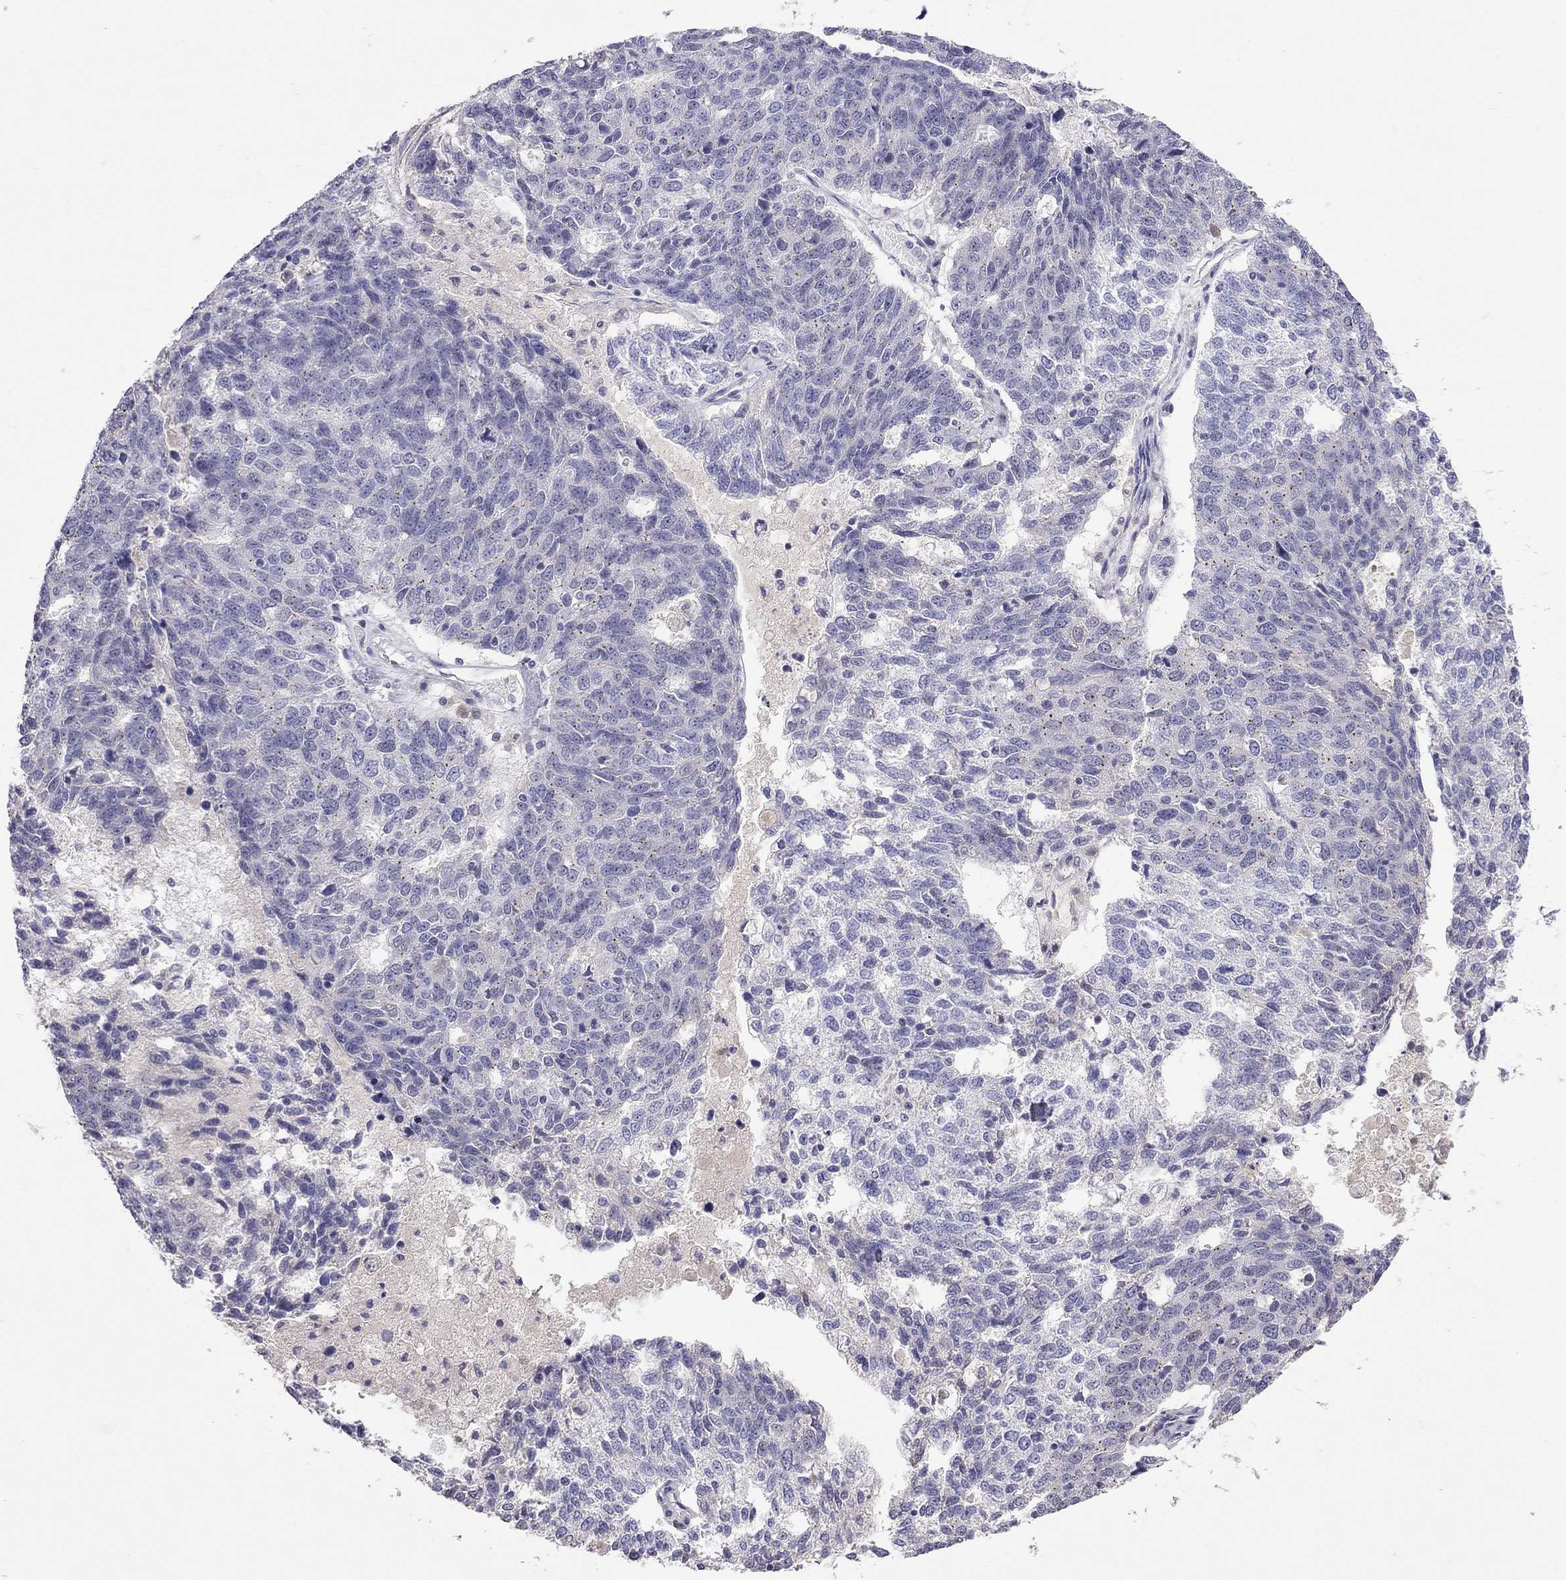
{"staining": {"intensity": "negative", "quantity": "none", "location": "none"}, "tissue": "ovarian cancer", "cell_type": "Tumor cells", "image_type": "cancer", "snomed": [{"axis": "morphology", "description": "Cystadenocarcinoma, serous, NOS"}, {"axis": "topography", "description": "Ovary"}], "caption": "Protein analysis of ovarian cancer (serous cystadenocarcinoma) shows no significant staining in tumor cells.", "gene": "WNK3", "patient": {"sex": "female", "age": 71}}